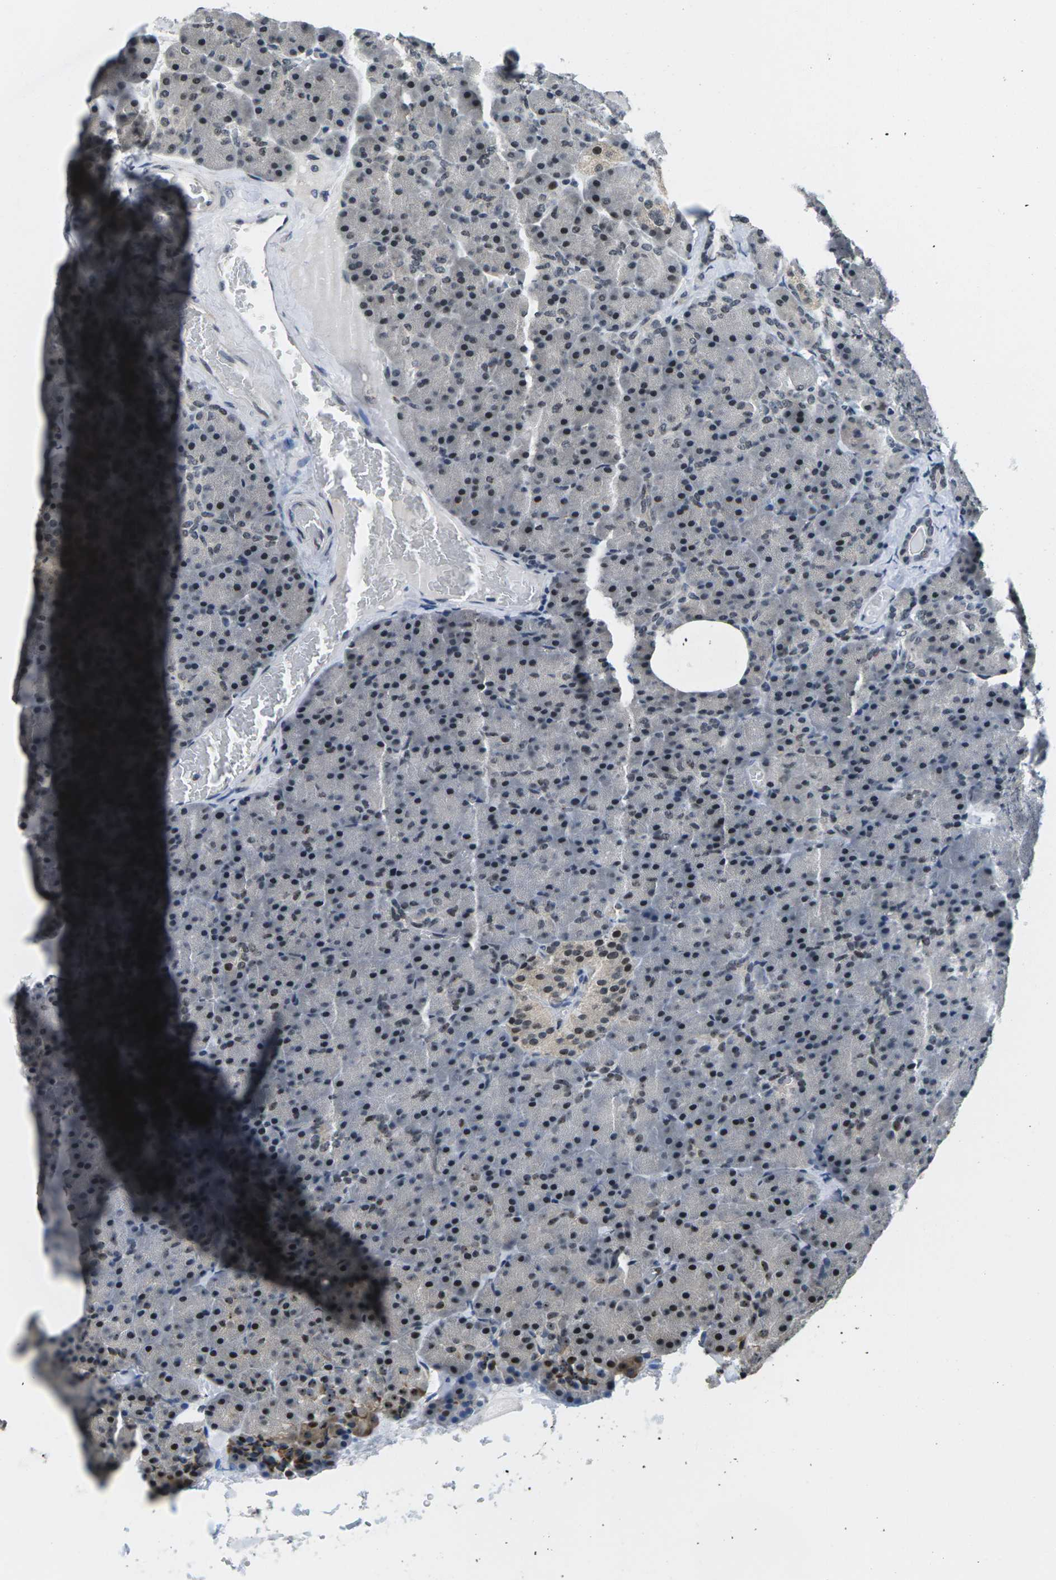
{"staining": {"intensity": "moderate", "quantity": ">75%", "location": "nuclear"}, "tissue": "pancreas", "cell_type": "Exocrine glandular cells", "image_type": "normal", "snomed": [{"axis": "morphology", "description": "Normal tissue, NOS"}, {"axis": "topography", "description": "Pancreas"}], "caption": "This micrograph shows normal pancreas stained with IHC to label a protein in brown. The nuclear of exocrine glandular cells show moderate positivity for the protein. Nuclei are counter-stained blue.", "gene": "NSRP1", "patient": {"sex": "female", "age": 35}}